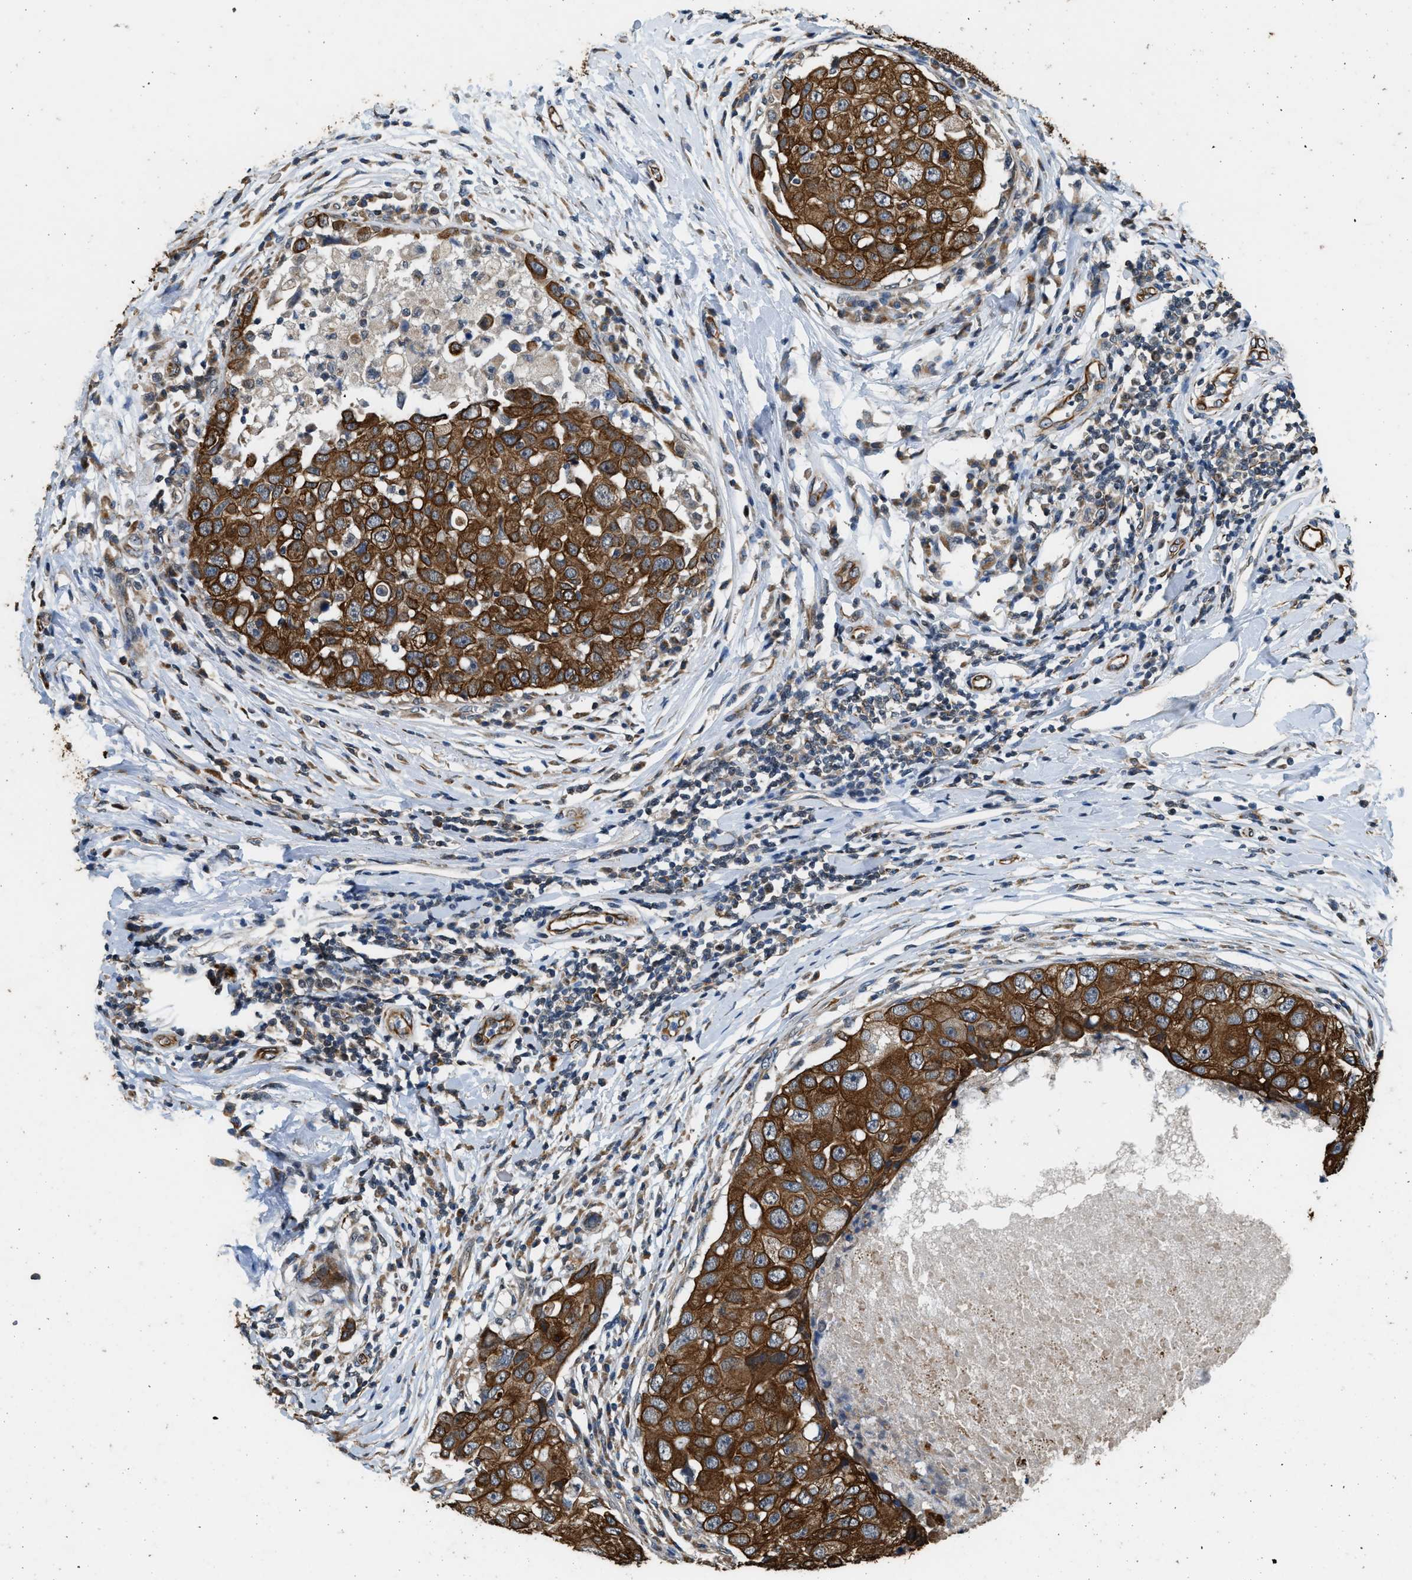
{"staining": {"intensity": "strong", "quantity": ">75%", "location": "cytoplasmic/membranous"}, "tissue": "breast cancer", "cell_type": "Tumor cells", "image_type": "cancer", "snomed": [{"axis": "morphology", "description": "Duct carcinoma"}, {"axis": "topography", "description": "Breast"}], "caption": "This image demonstrates IHC staining of human breast cancer (infiltrating ductal carcinoma), with high strong cytoplasmic/membranous positivity in about >75% of tumor cells.", "gene": "PCLO", "patient": {"sex": "female", "age": 27}}